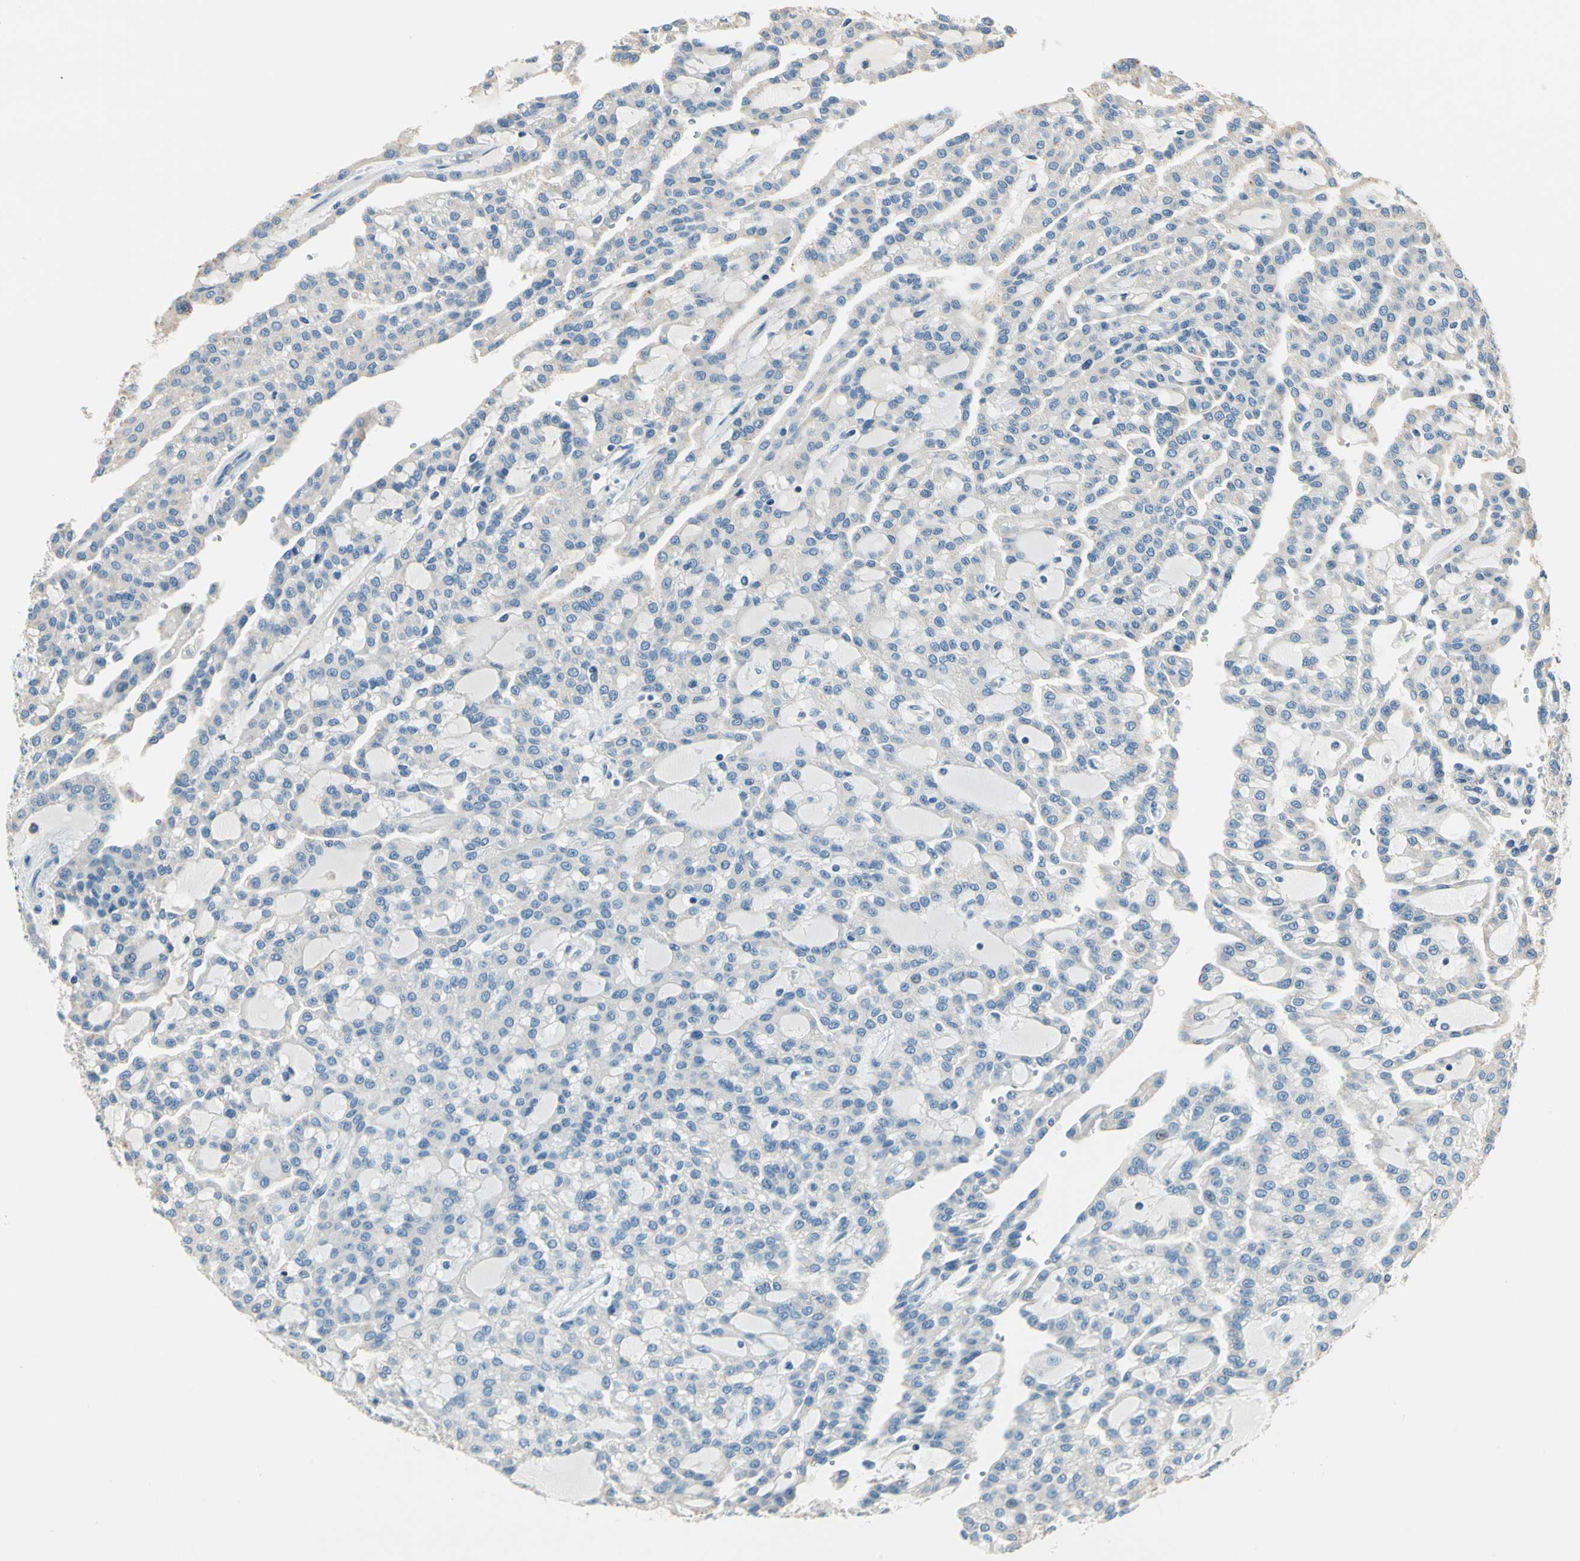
{"staining": {"intensity": "negative", "quantity": "none", "location": "none"}, "tissue": "renal cancer", "cell_type": "Tumor cells", "image_type": "cancer", "snomed": [{"axis": "morphology", "description": "Adenocarcinoma, NOS"}, {"axis": "topography", "description": "Kidney"}], "caption": "The micrograph displays no significant positivity in tumor cells of renal cancer (adenocarcinoma). (Brightfield microscopy of DAB (3,3'-diaminobenzidine) IHC at high magnification).", "gene": "TGFBR3", "patient": {"sex": "male", "age": 63}}